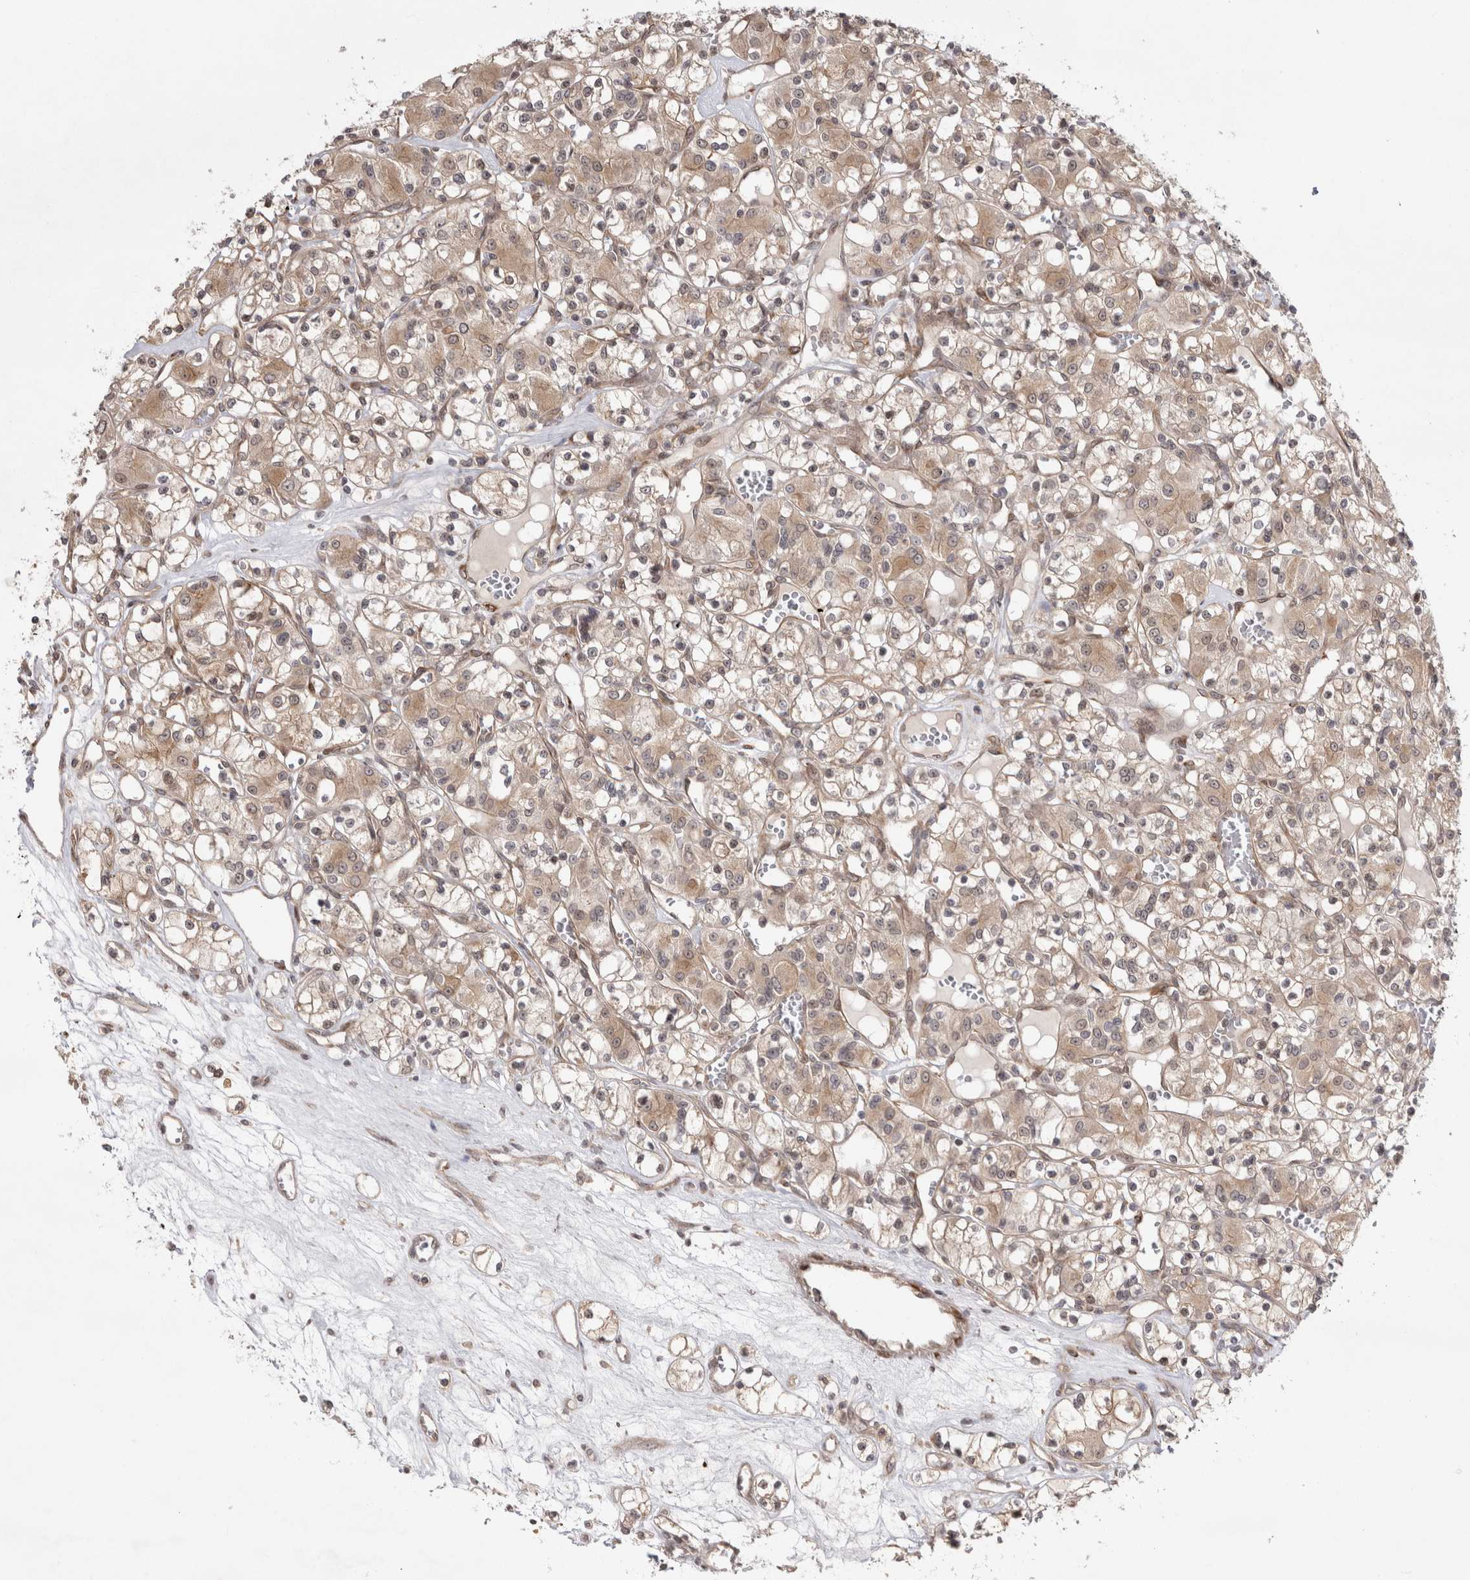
{"staining": {"intensity": "moderate", "quantity": "25%-75%", "location": "cytoplasmic/membranous,nuclear"}, "tissue": "renal cancer", "cell_type": "Tumor cells", "image_type": "cancer", "snomed": [{"axis": "morphology", "description": "Adenocarcinoma, NOS"}, {"axis": "topography", "description": "Kidney"}], "caption": "Renal adenocarcinoma stained for a protein (brown) demonstrates moderate cytoplasmic/membranous and nuclear positive staining in approximately 25%-75% of tumor cells.", "gene": "ZNF318", "patient": {"sex": "female", "age": 59}}